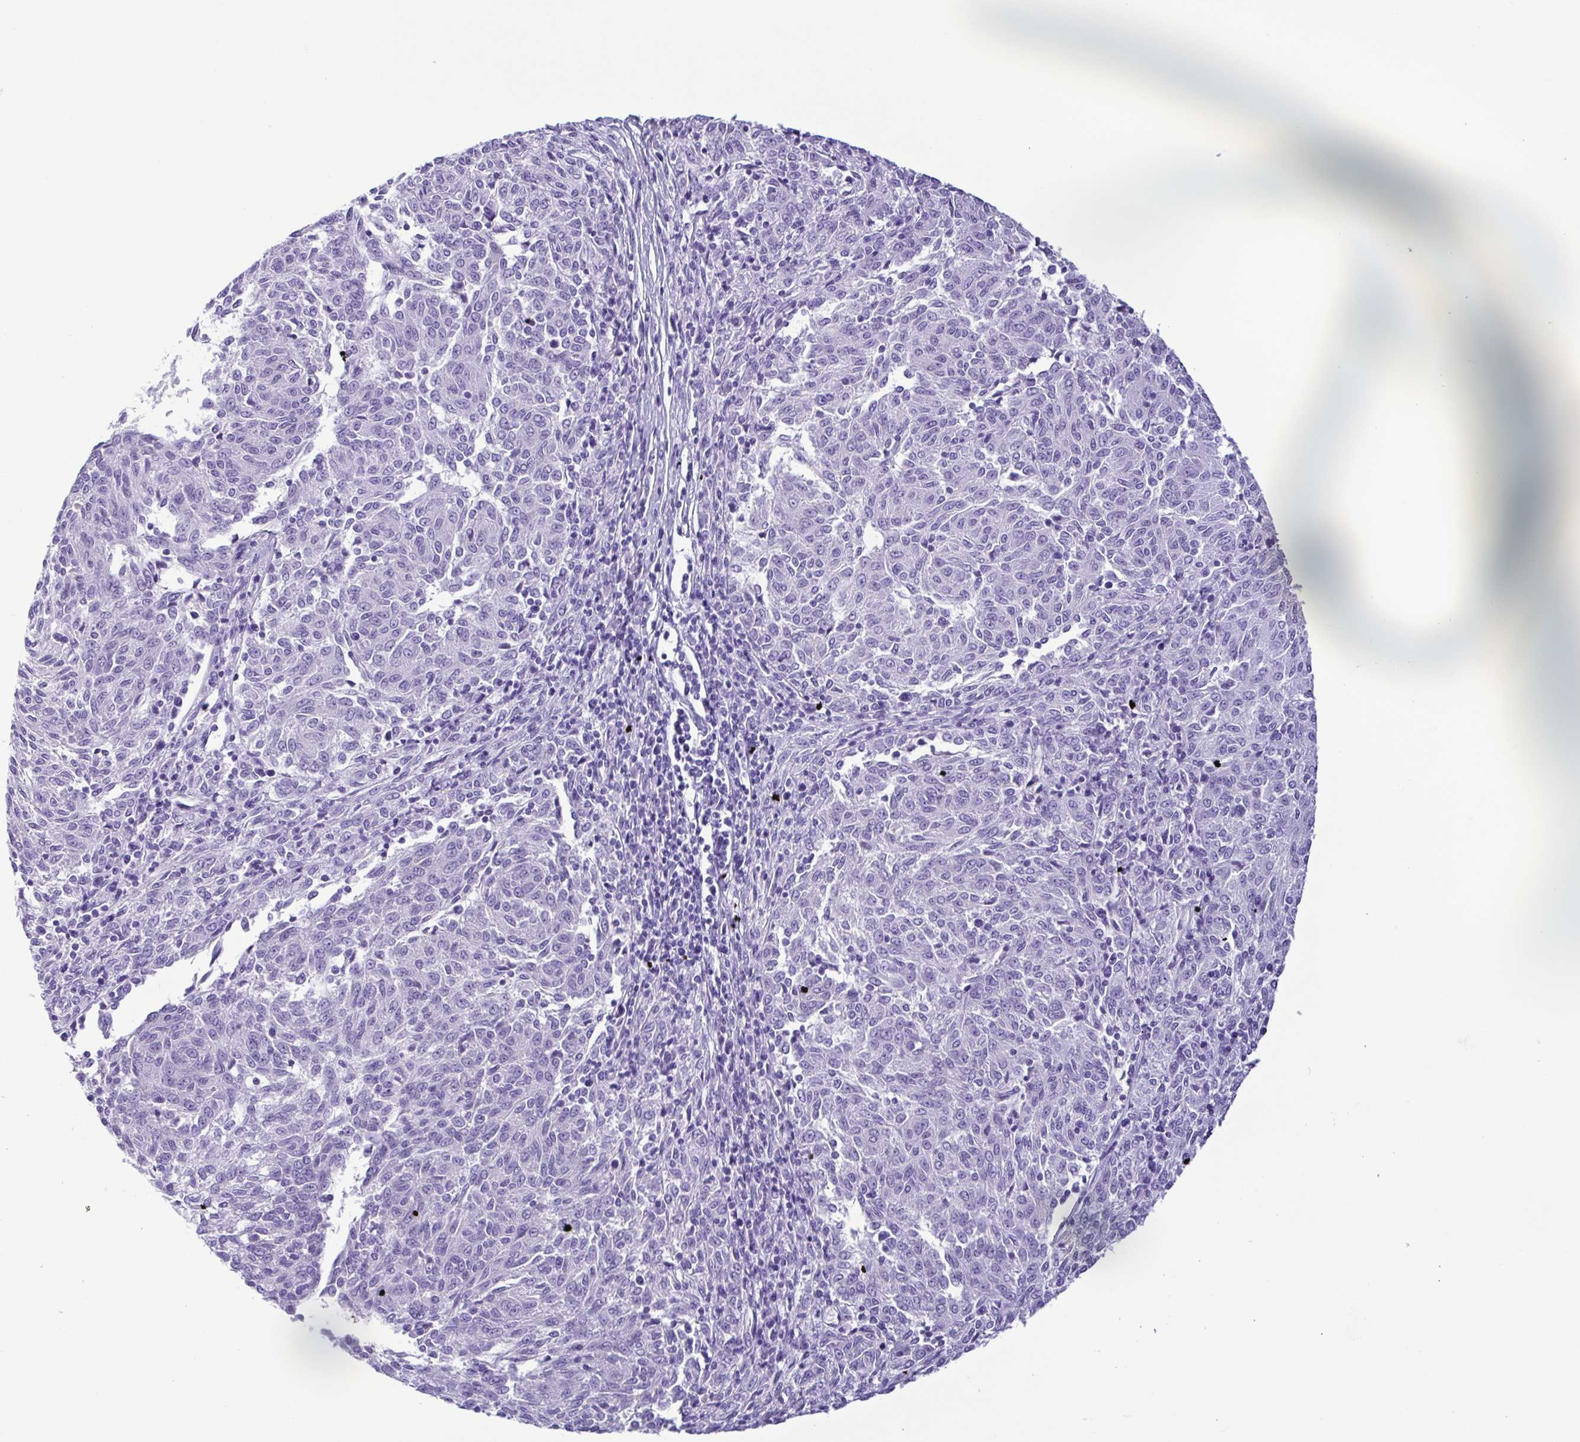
{"staining": {"intensity": "negative", "quantity": "none", "location": "none"}, "tissue": "melanoma", "cell_type": "Tumor cells", "image_type": "cancer", "snomed": [{"axis": "morphology", "description": "Malignant melanoma, NOS"}, {"axis": "topography", "description": "Skin"}], "caption": "Protein analysis of melanoma shows no significant staining in tumor cells.", "gene": "OVGP1", "patient": {"sex": "female", "age": 72}}